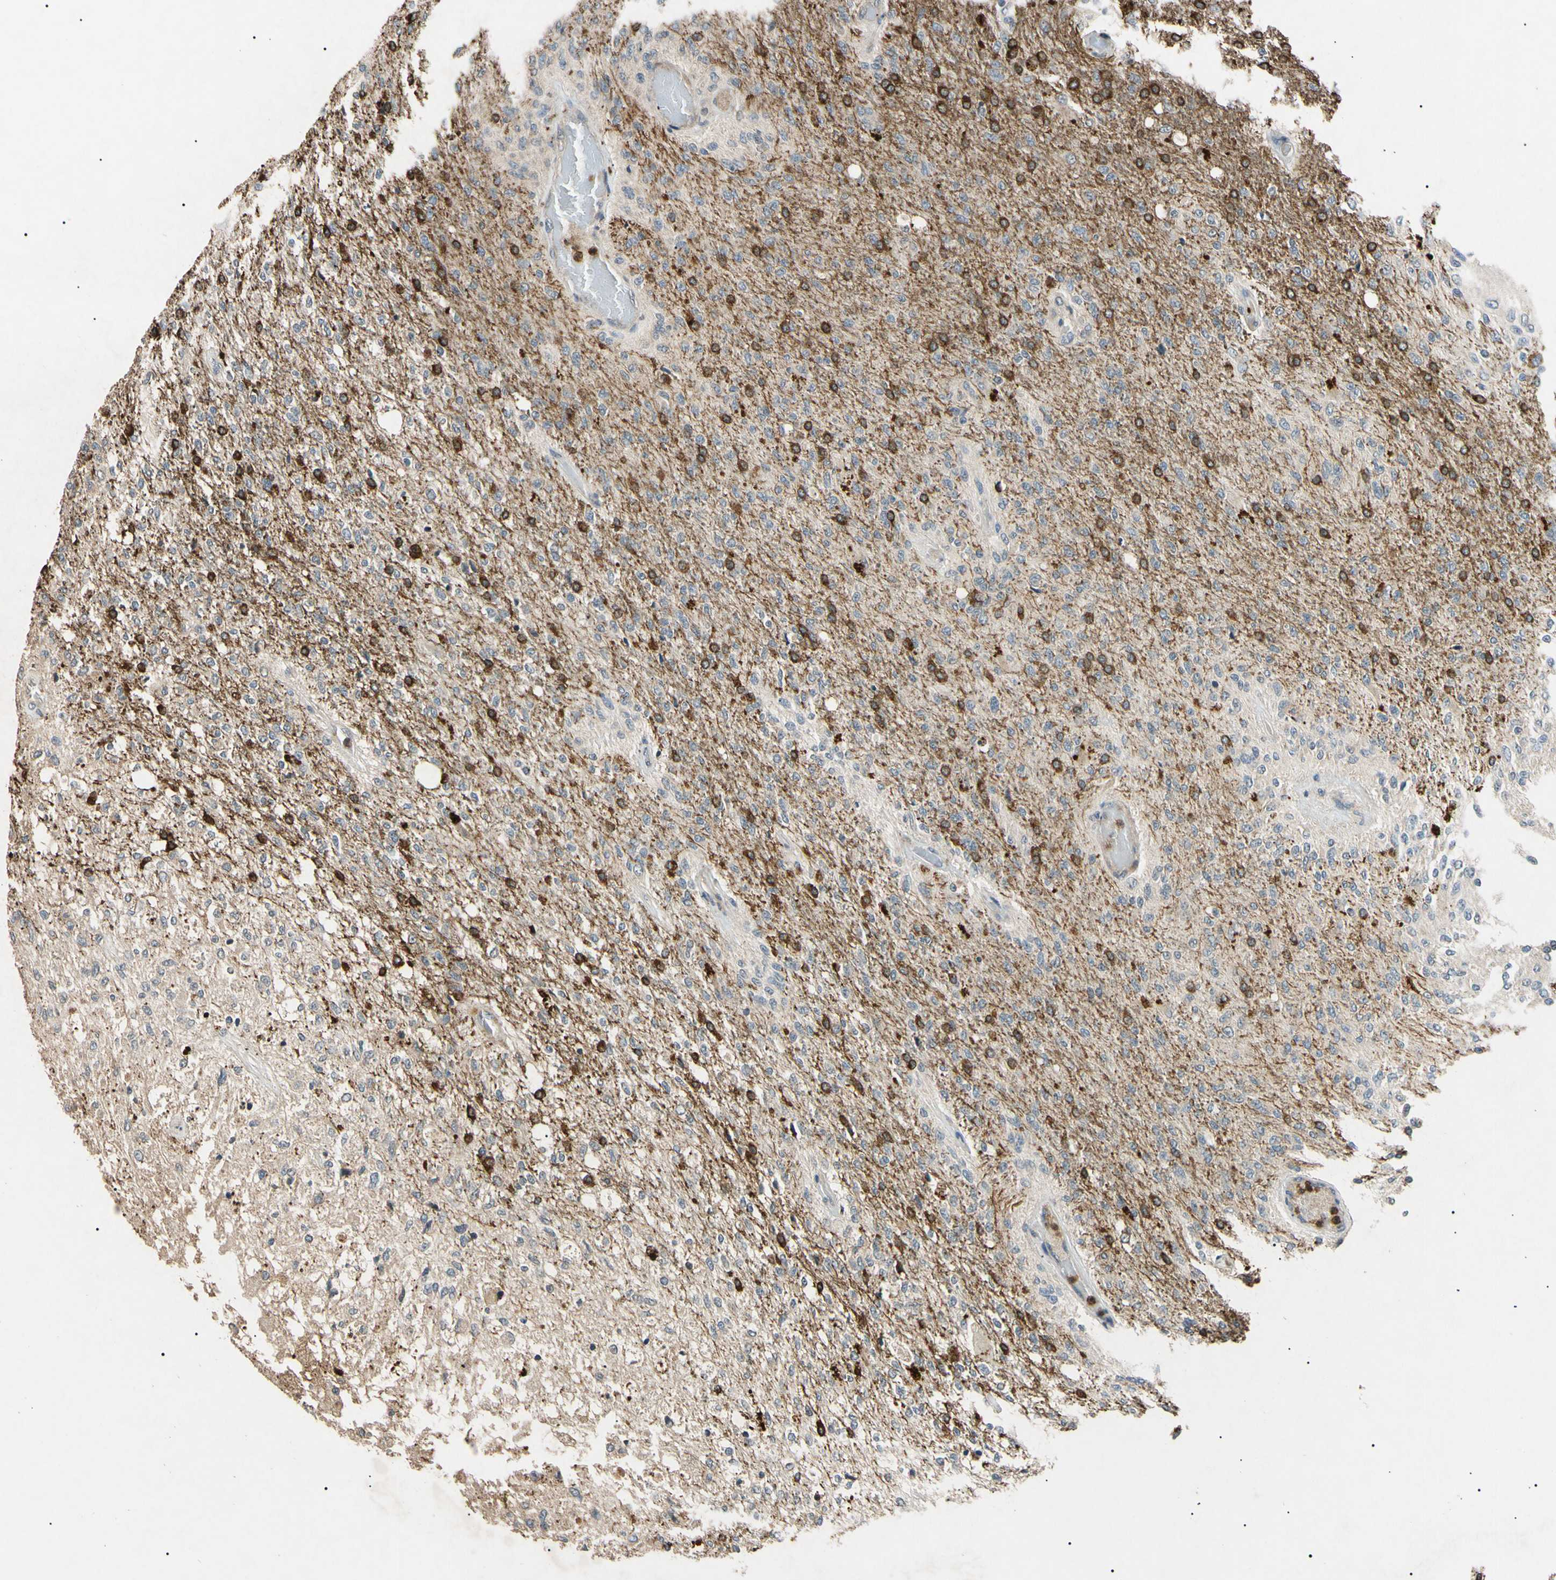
{"staining": {"intensity": "strong", "quantity": "25%-75%", "location": "cytoplasmic/membranous,nuclear"}, "tissue": "glioma", "cell_type": "Tumor cells", "image_type": "cancer", "snomed": [{"axis": "morphology", "description": "Normal tissue, NOS"}, {"axis": "morphology", "description": "Glioma, malignant, High grade"}, {"axis": "topography", "description": "Cerebral cortex"}], "caption": "Immunohistochemistry (IHC) image of neoplastic tissue: human glioma stained using immunohistochemistry (IHC) reveals high levels of strong protein expression localized specifically in the cytoplasmic/membranous and nuclear of tumor cells, appearing as a cytoplasmic/membranous and nuclear brown color.", "gene": "TUBB4A", "patient": {"sex": "male", "age": 77}}